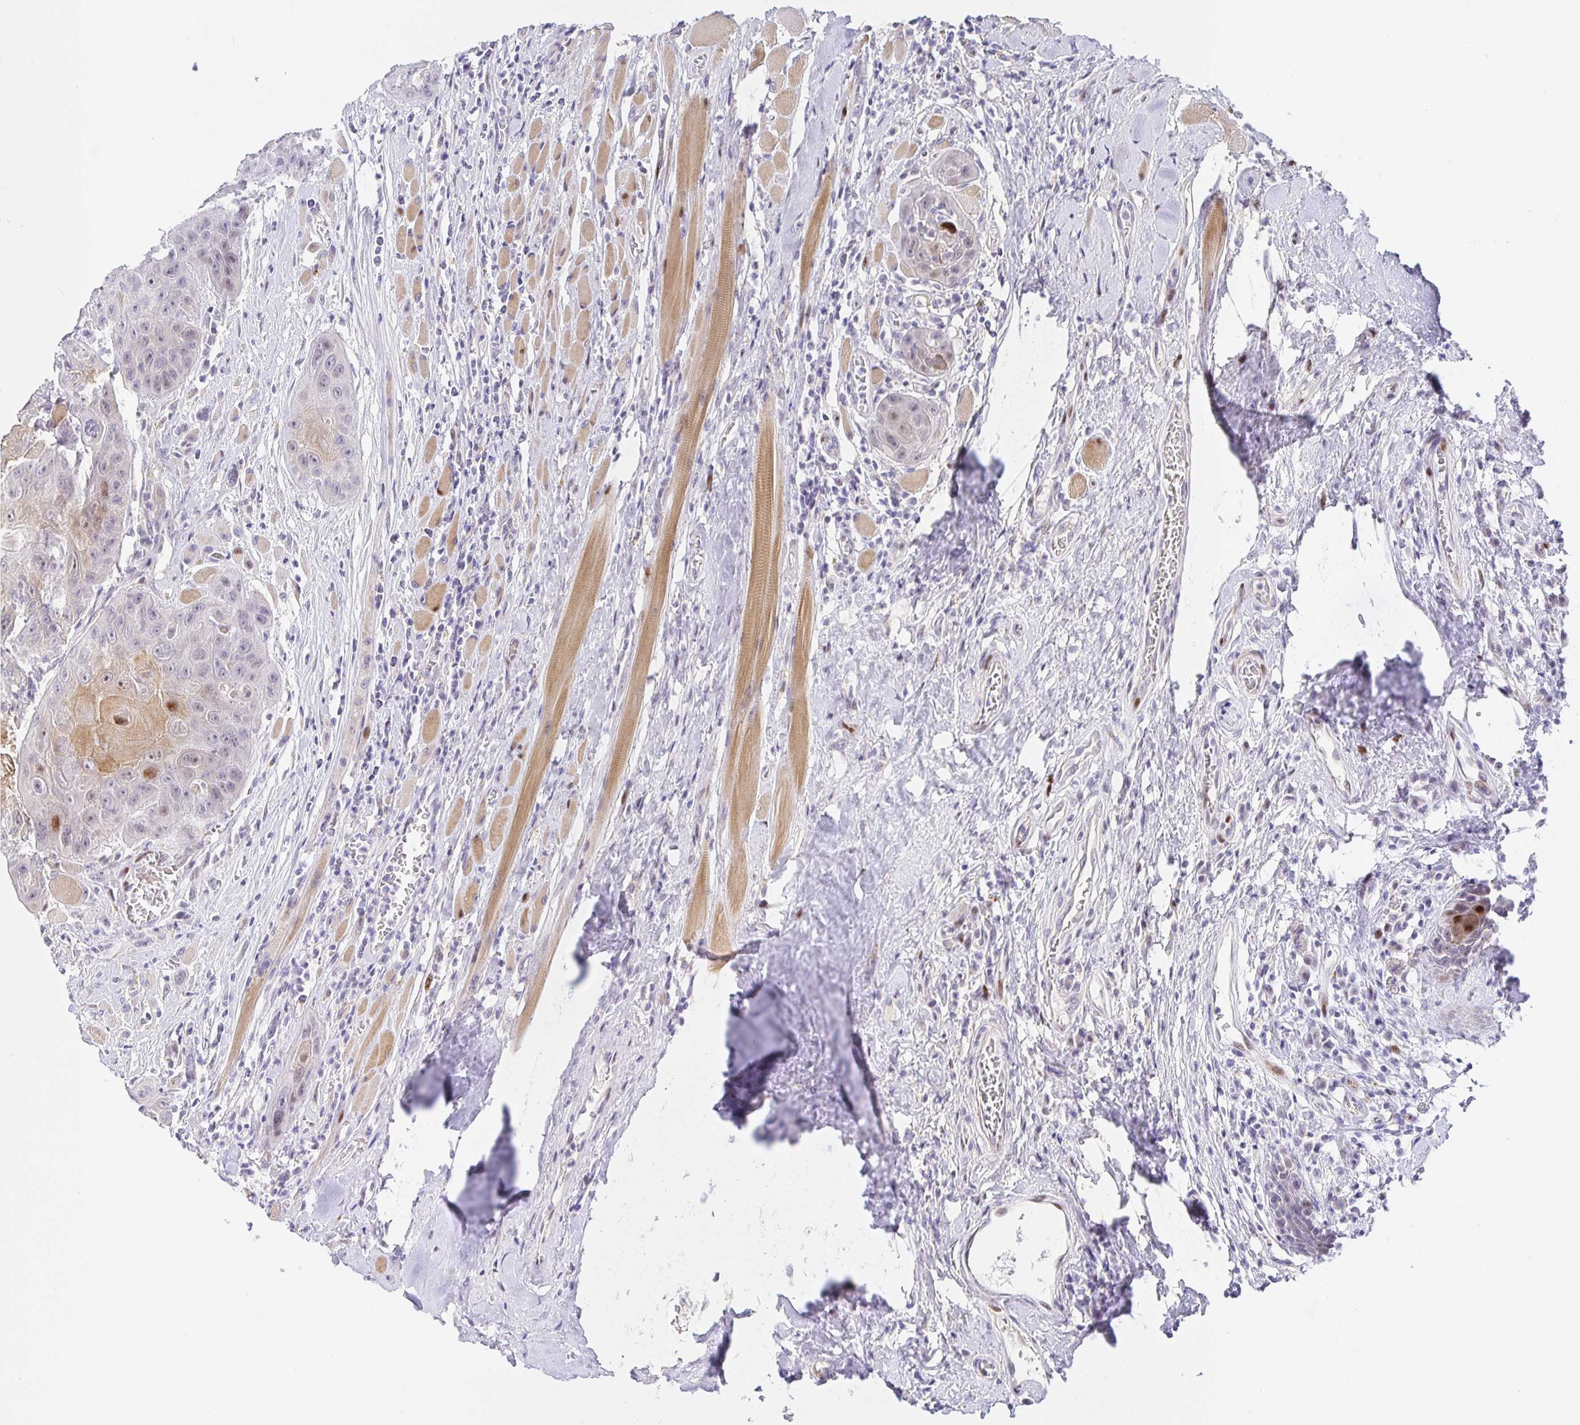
{"staining": {"intensity": "weak", "quantity": "25%-75%", "location": "cytoplasmic/membranous,nuclear"}, "tissue": "head and neck cancer", "cell_type": "Tumor cells", "image_type": "cancer", "snomed": [{"axis": "morphology", "description": "Squamous cell carcinoma, NOS"}, {"axis": "topography", "description": "Head-Neck"}], "caption": "Protein expression analysis of human squamous cell carcinoma (head and neck) reveals weak cytoplasmic/membranous and nuclear staining in about 25%-75% of tumor cells.", "gene": "KBTBD13", "patient": {"sex": "female", "age": 59}}